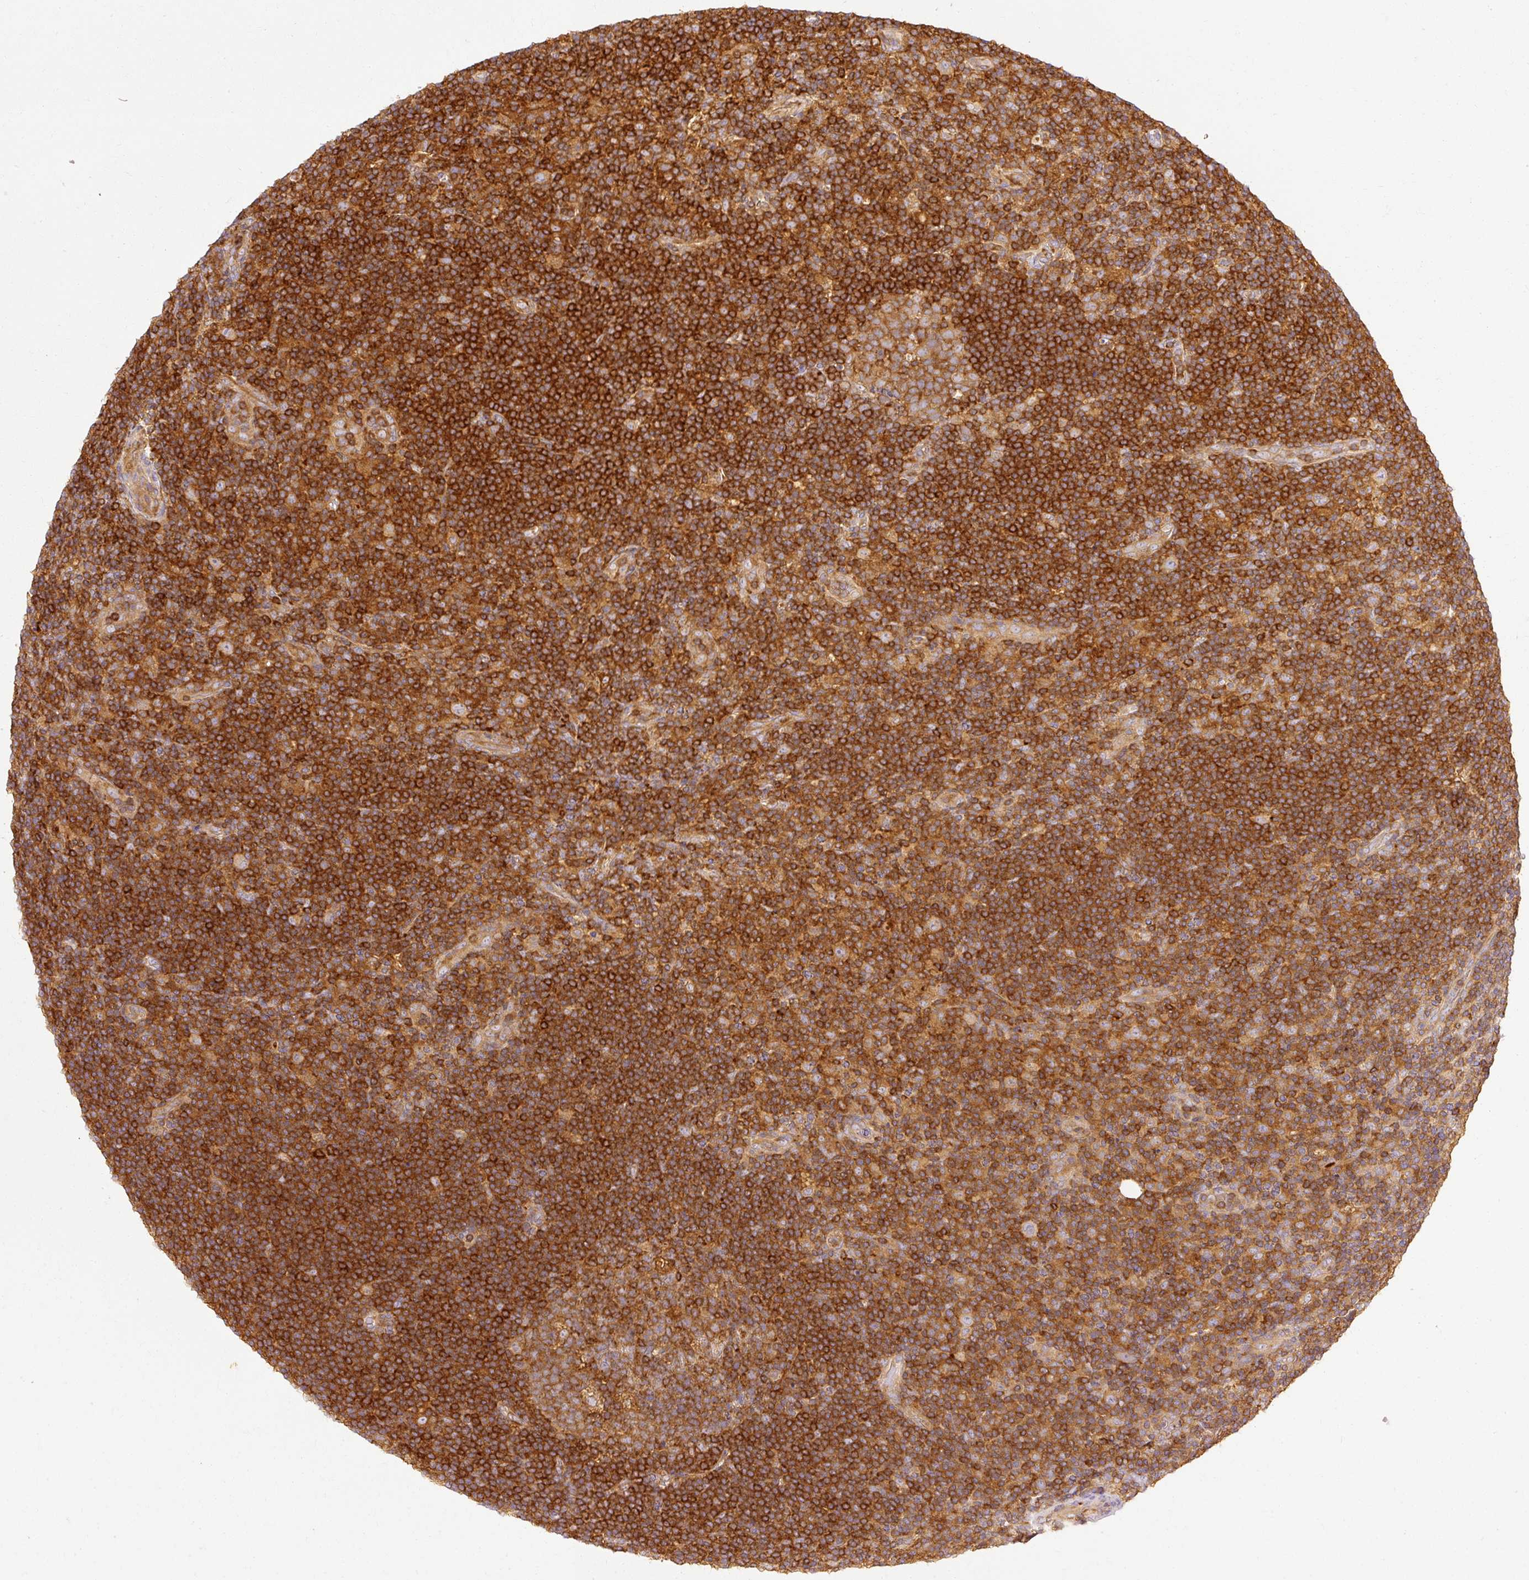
{"staining": {"intensity": "moderate", "quantity": ">75%", "location": "cytoplasmic/membranous"}, "tissue": "lymphoma", "cell_type": "Tumor cells", "image_type": "cancer", "snomed": [{"axis": "morphology", "description": "Hodgkin's disease, NOS"}, {"axis": "topography", "description": "Lymph node"}], "caption": "Tumor cells display medium levels of moderate cytoplasmic/membranous expression in about >75% of cells in human Hodgkin's disease.", "gene": "ARMH3", "patient": {"sex": "female", "age": 57}}